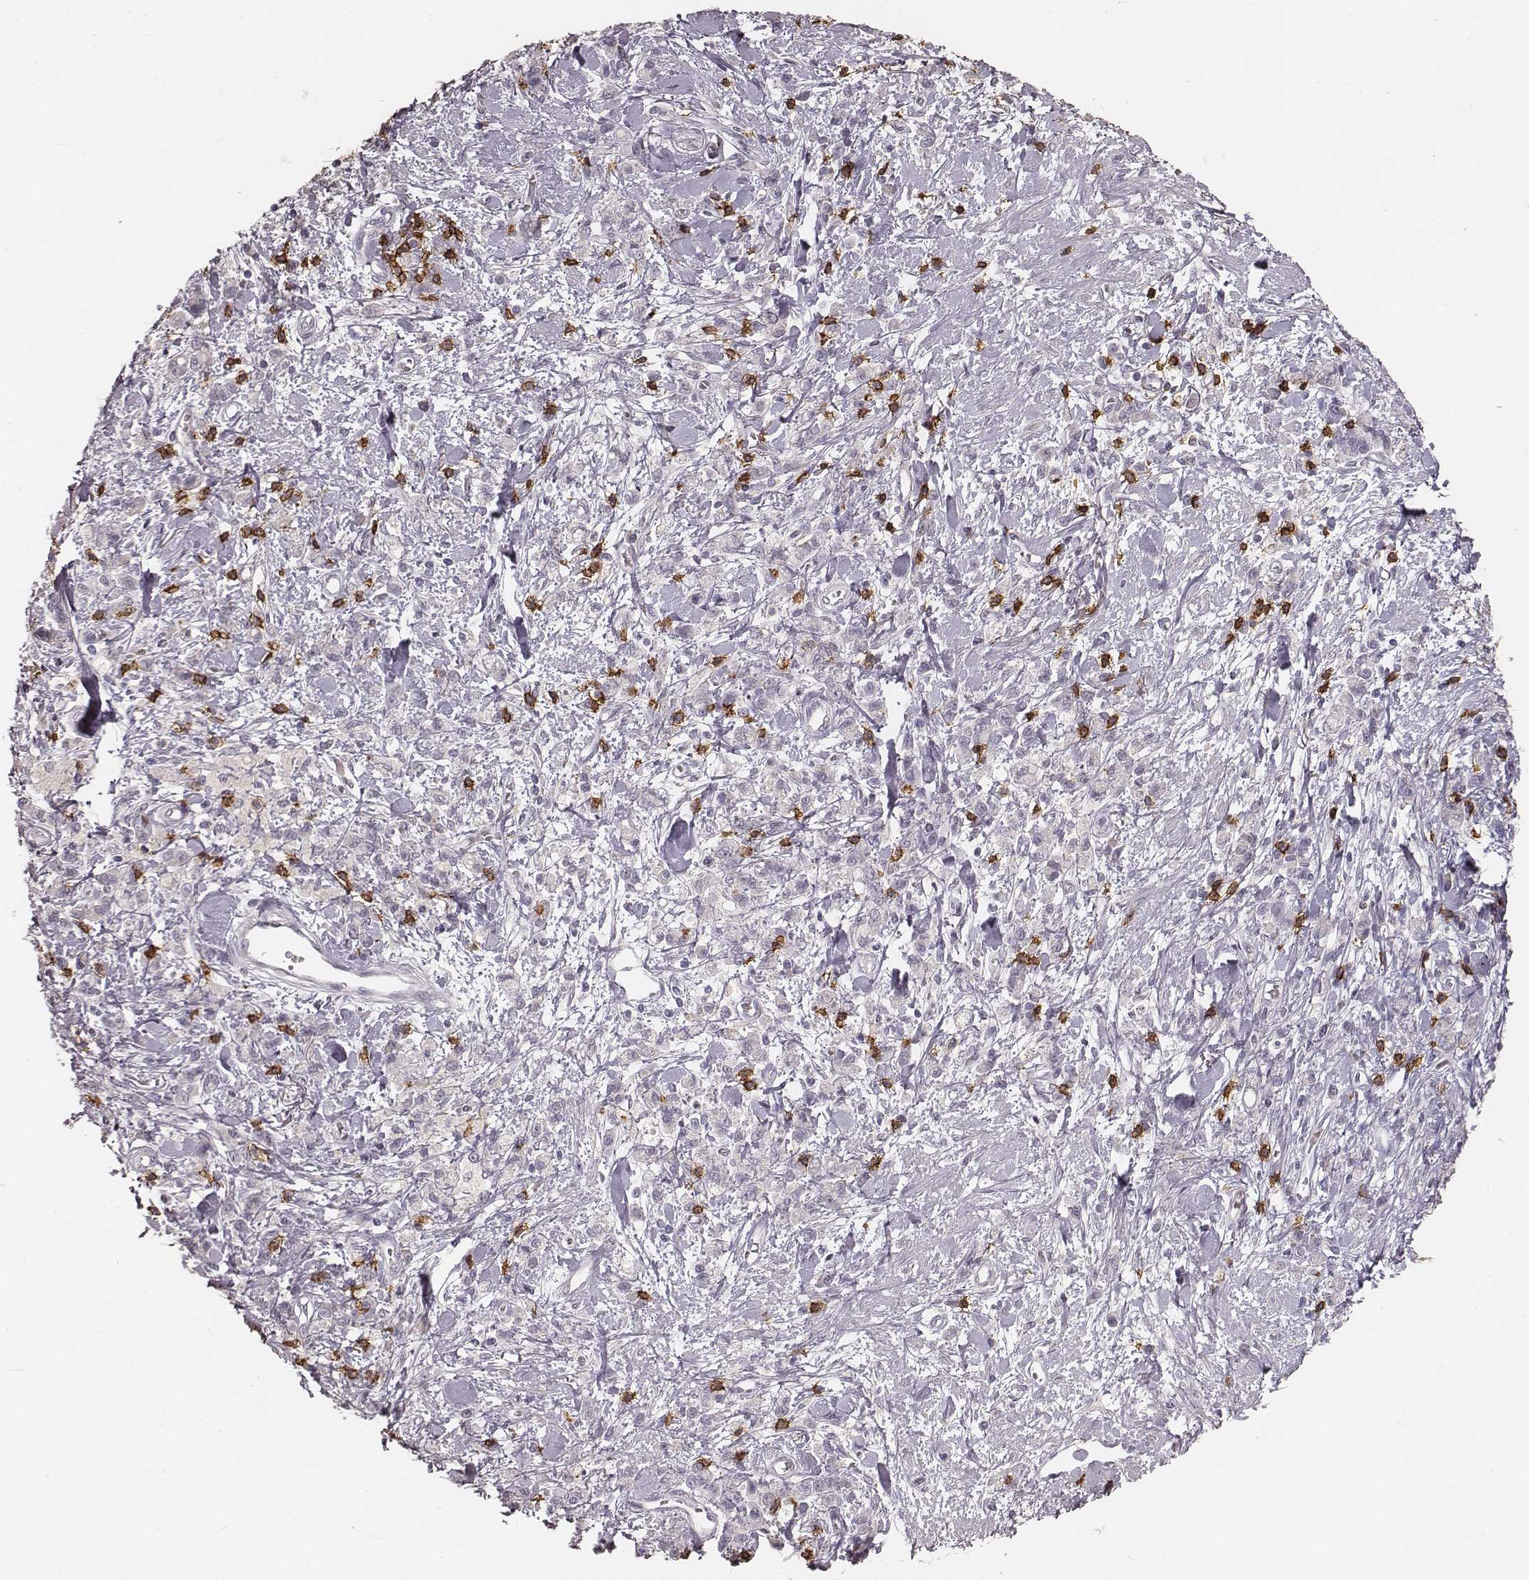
{"staining": {"intensity": "negative", "quantity": "none", "location": "none"}, "tissue": "stomach cancer", "cell_type": "Tumor cells", "image_type": "cancer", "snomed": [{"axis": "morphology", "description": "Adenocarcinoma, NOS"}, {"axis": "topography", "description": "Stomach"}], "caption": "Protein analysis of stomach adenocarcinoma exhibits no significant positivity in tumor cells.", "gene": "CD8A", "patient": {"sex": "male", "age": 77}}